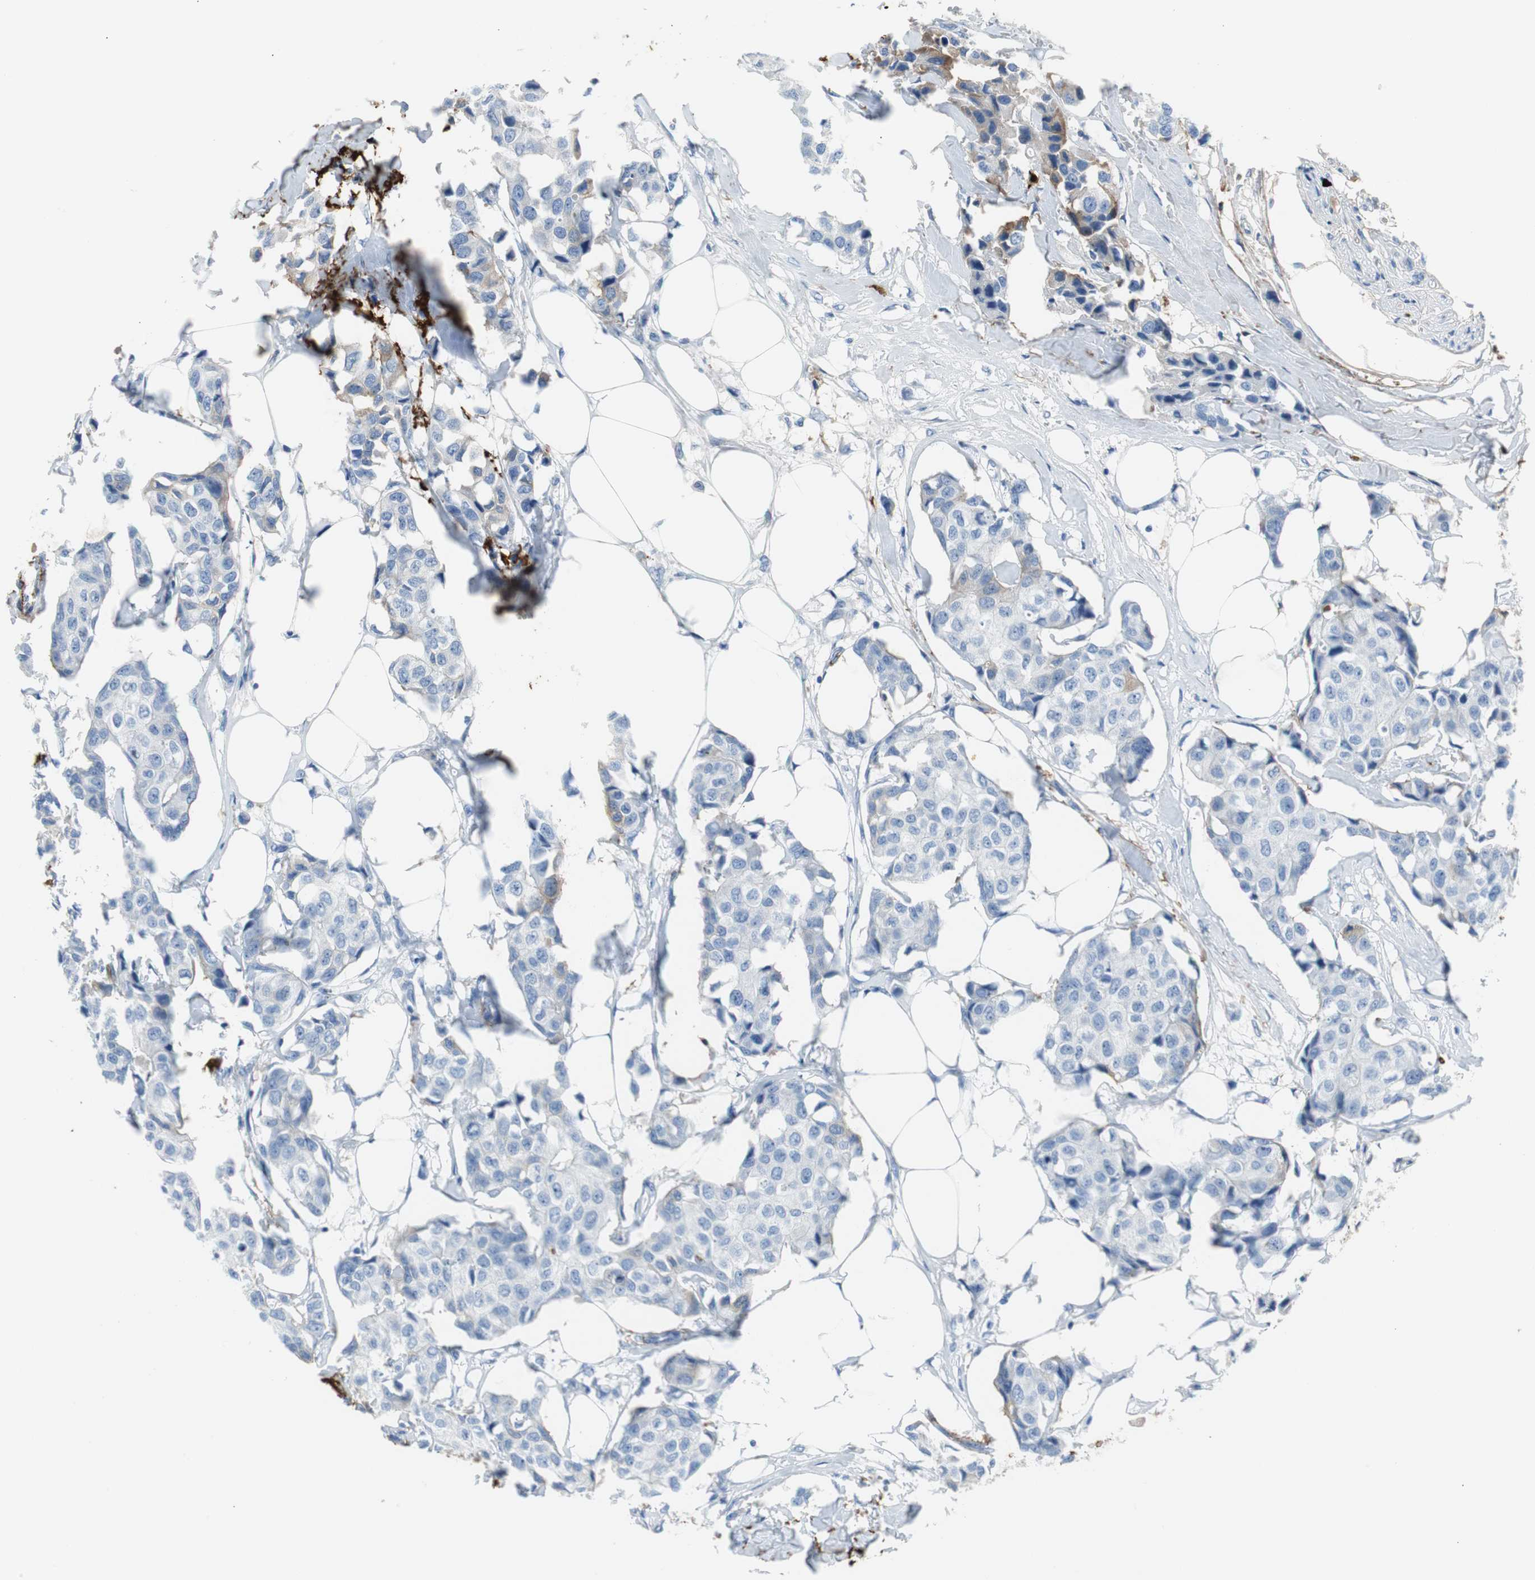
{"staining": {"intensity": "moderate", "quantity": "<25%", "location": "cytoplasmic/membranous"}, "tissue": "breast cancer", "cell_type": "Tumor cells", "image_type": "cancer", "snomed": [{"axis": "morphology", "description": "Duct carcinoma"}, {"axis": "topography", "description": "Breast"}], "caption": "A low amount of moderate cytoplasmic/membranous staining is seen in about <25% of tumor cells in breast cancer (infiltrating ductal carcinoma) tissue.", "gene": "APCS", "patient": {"sex": "female", "age": 80}}